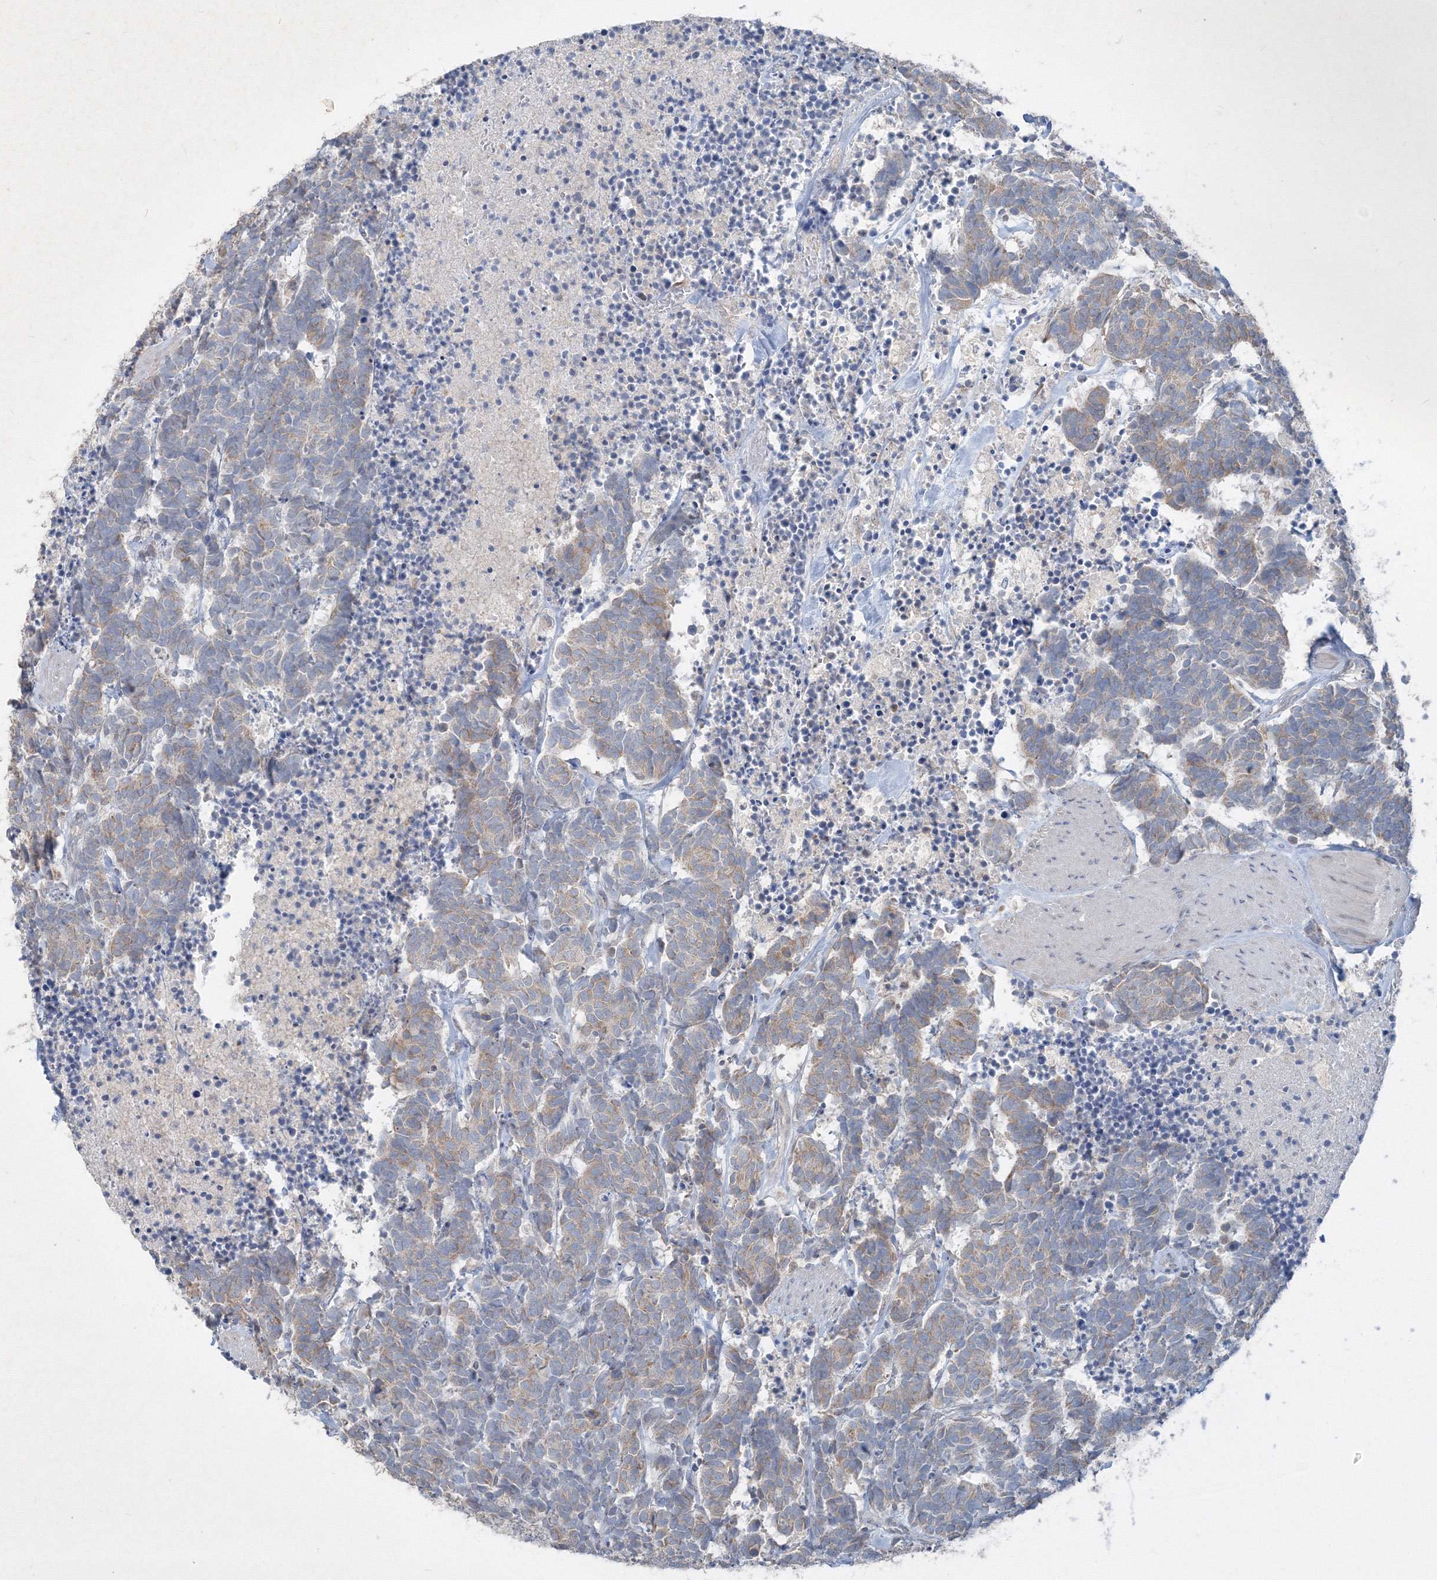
{"staining": {"intensity": "weak", "quantity": "25%-75%", "location": "cytoplasmic/membranous"}, "tissue": "carcinoid", "cell_type": "Tumor cells", "image_type": "cancer", "snomed": [{"axis": "morphology", "description": "Carcinoma, NOS"}, {"axis": "morphology", "description": "Carcinoid, malignant, NOS"}, {"axis": "topography", "description": "Urinary bladder"}], "caption": "Malignant carcinoid was stained to show a protein in brown. There is low levels of weak cytoplasmic/membranous expression in approximately 25%-75% of tumor cells.", "gene": "IFNAR1", "patient": {"sex": "male", "age": 57}}